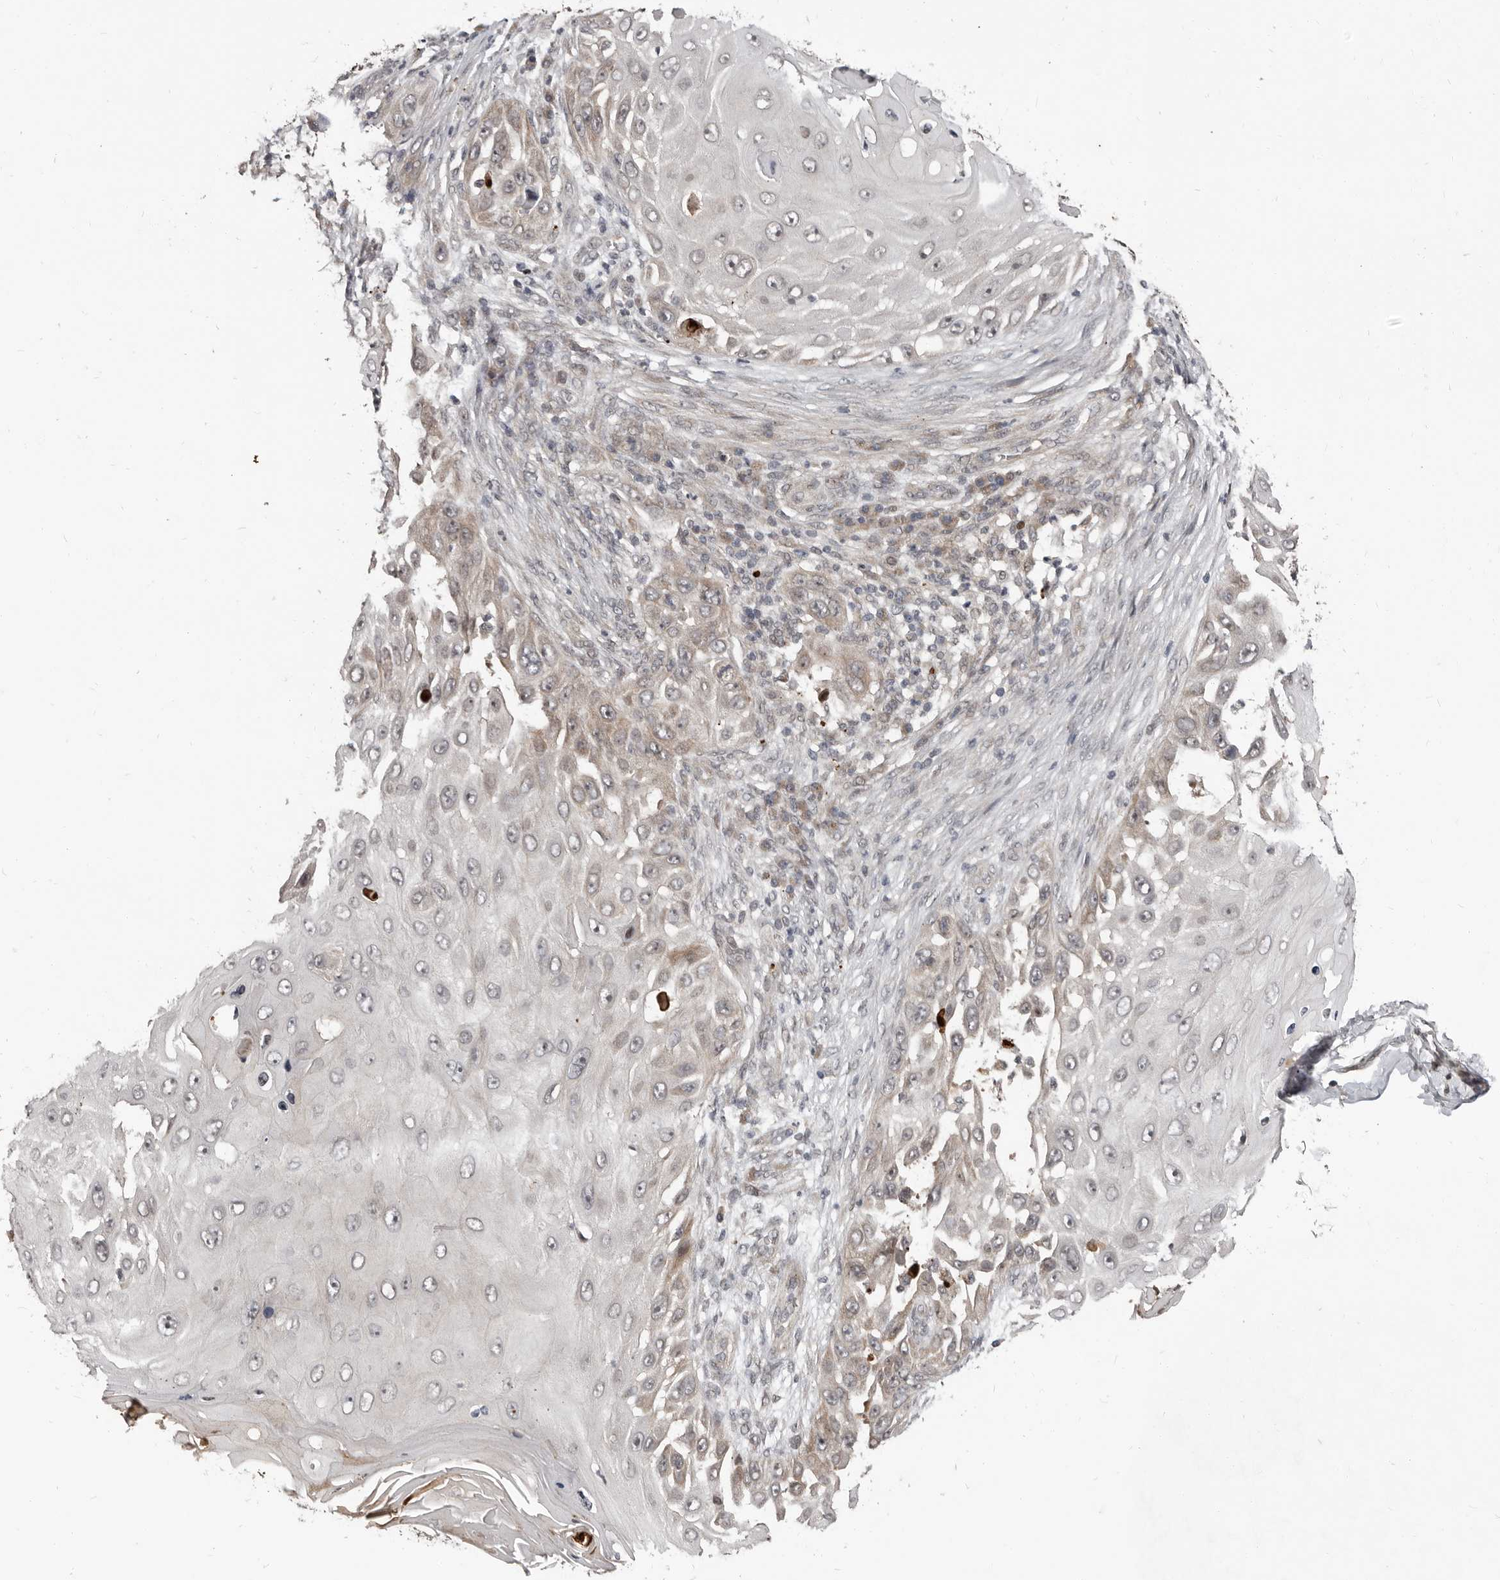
{"staining": {"intensity": "weak", "quantity": "<25%", "location": "cytoplasmic/membranous"}, "tissue": "skin cancer", "cell_type": "Tumor cells", "image_type": "cancer", "snomed": [{"axis": "morphology", "description": "Squamous cell carcinoma, NOS"}, {"axis": "topography", "description": "Skin"}], "caption": "High power microscopy micrograph of an immunohistochemistry (IHC) photomicrograph of skin squamous cell carcinoma, revealing no significant staining in tumor cells.", "gene": "APOL6", "patient": {"sex": "female", "age": 44}}